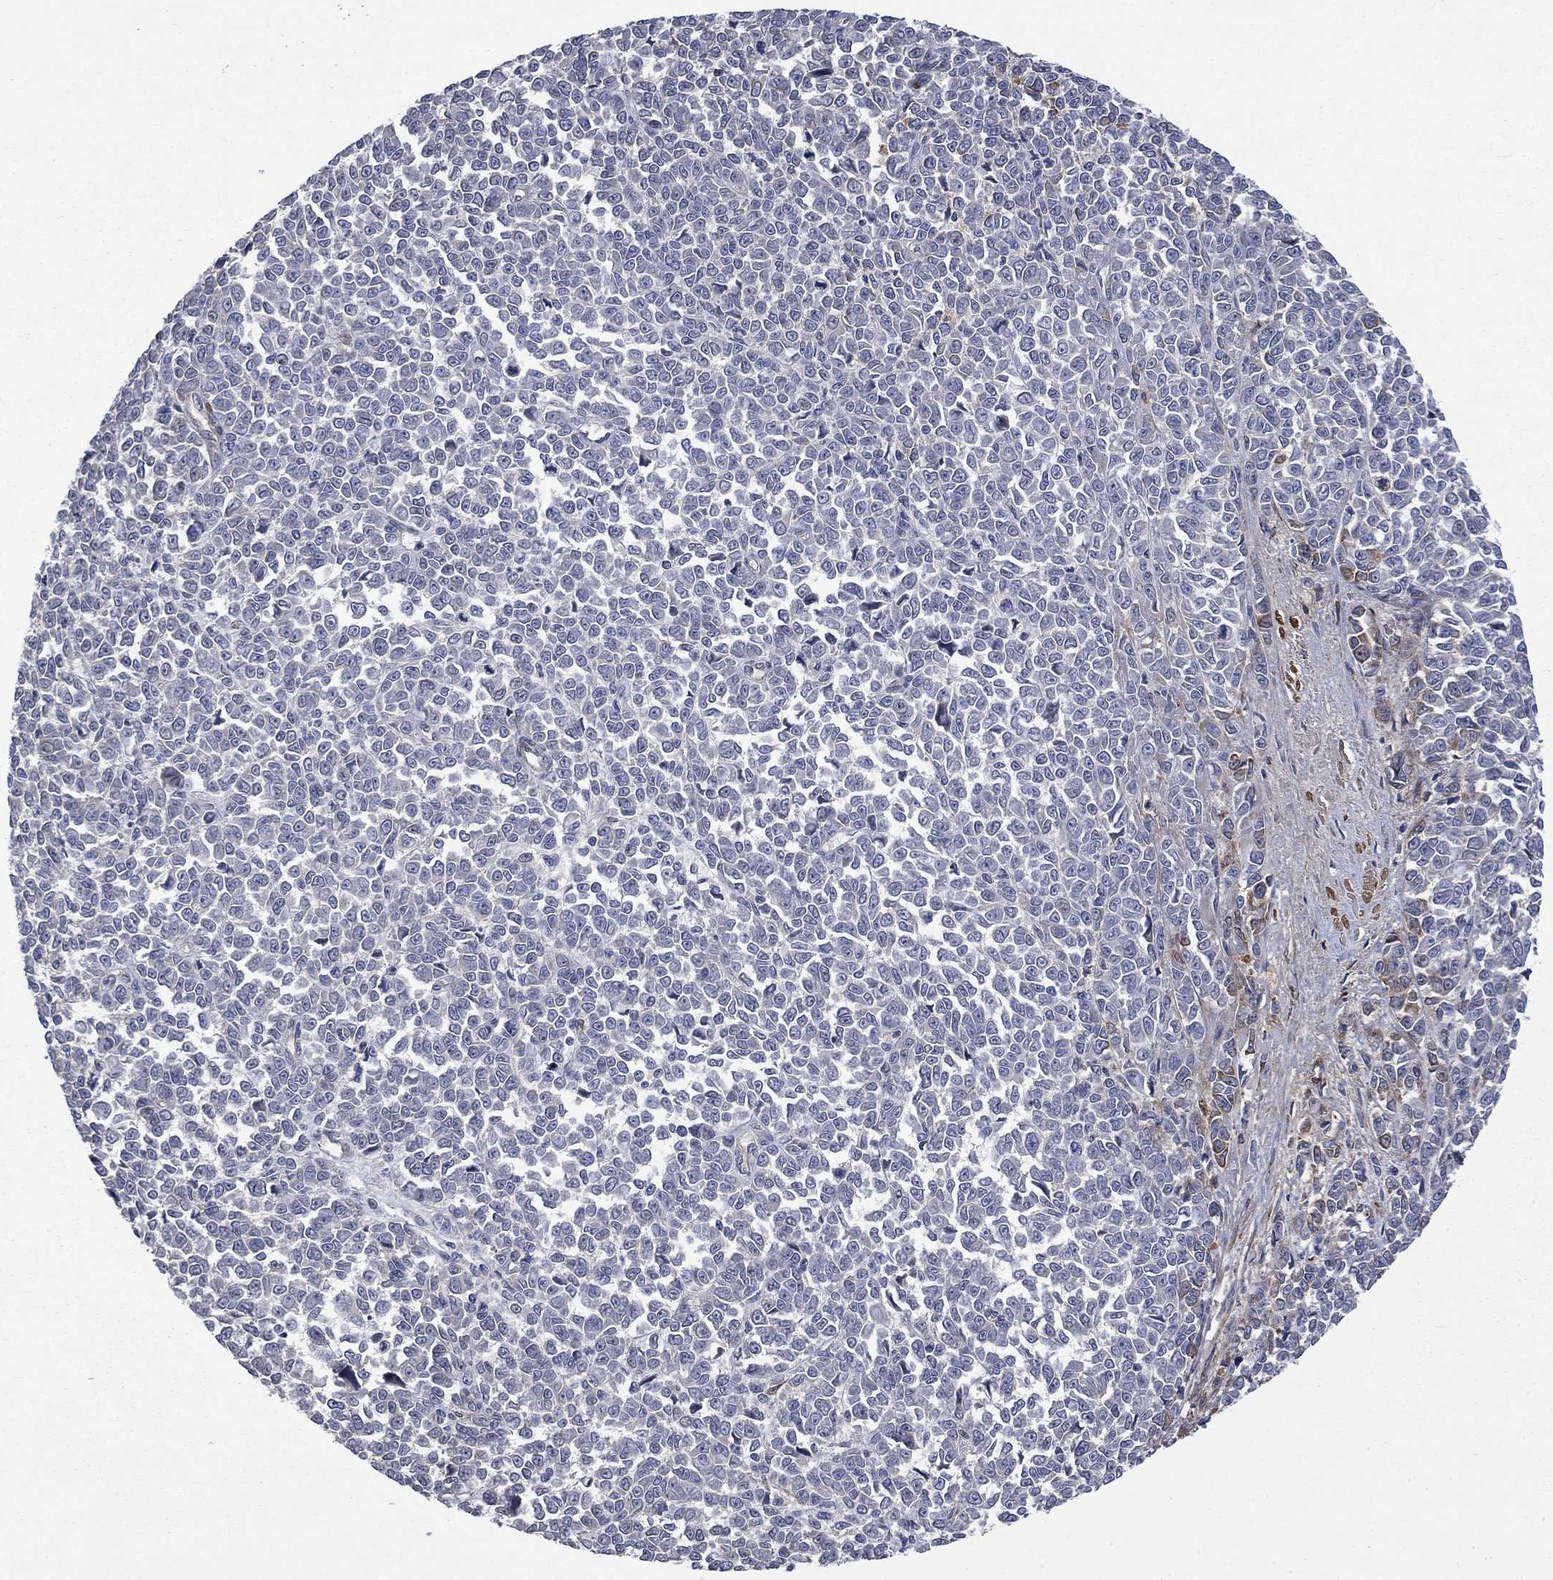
{"staining": {"intensity": "negative", "quantity": "none", "location": "none"}, "tissue": "melanoma", "cell_type": "Tumor cells", "image_type": "cancer", "snomed": [{"axis": "morphology", "description": "Malignant melanoma, NOS"}, {"axis": "topography", "description": "Skin"}], "caption": "Melanoma stained for a protein using IHC demonstrates no staining tumor cells.", "gene": "VCAN", "patient": {"sex": "female", "age": 95}}